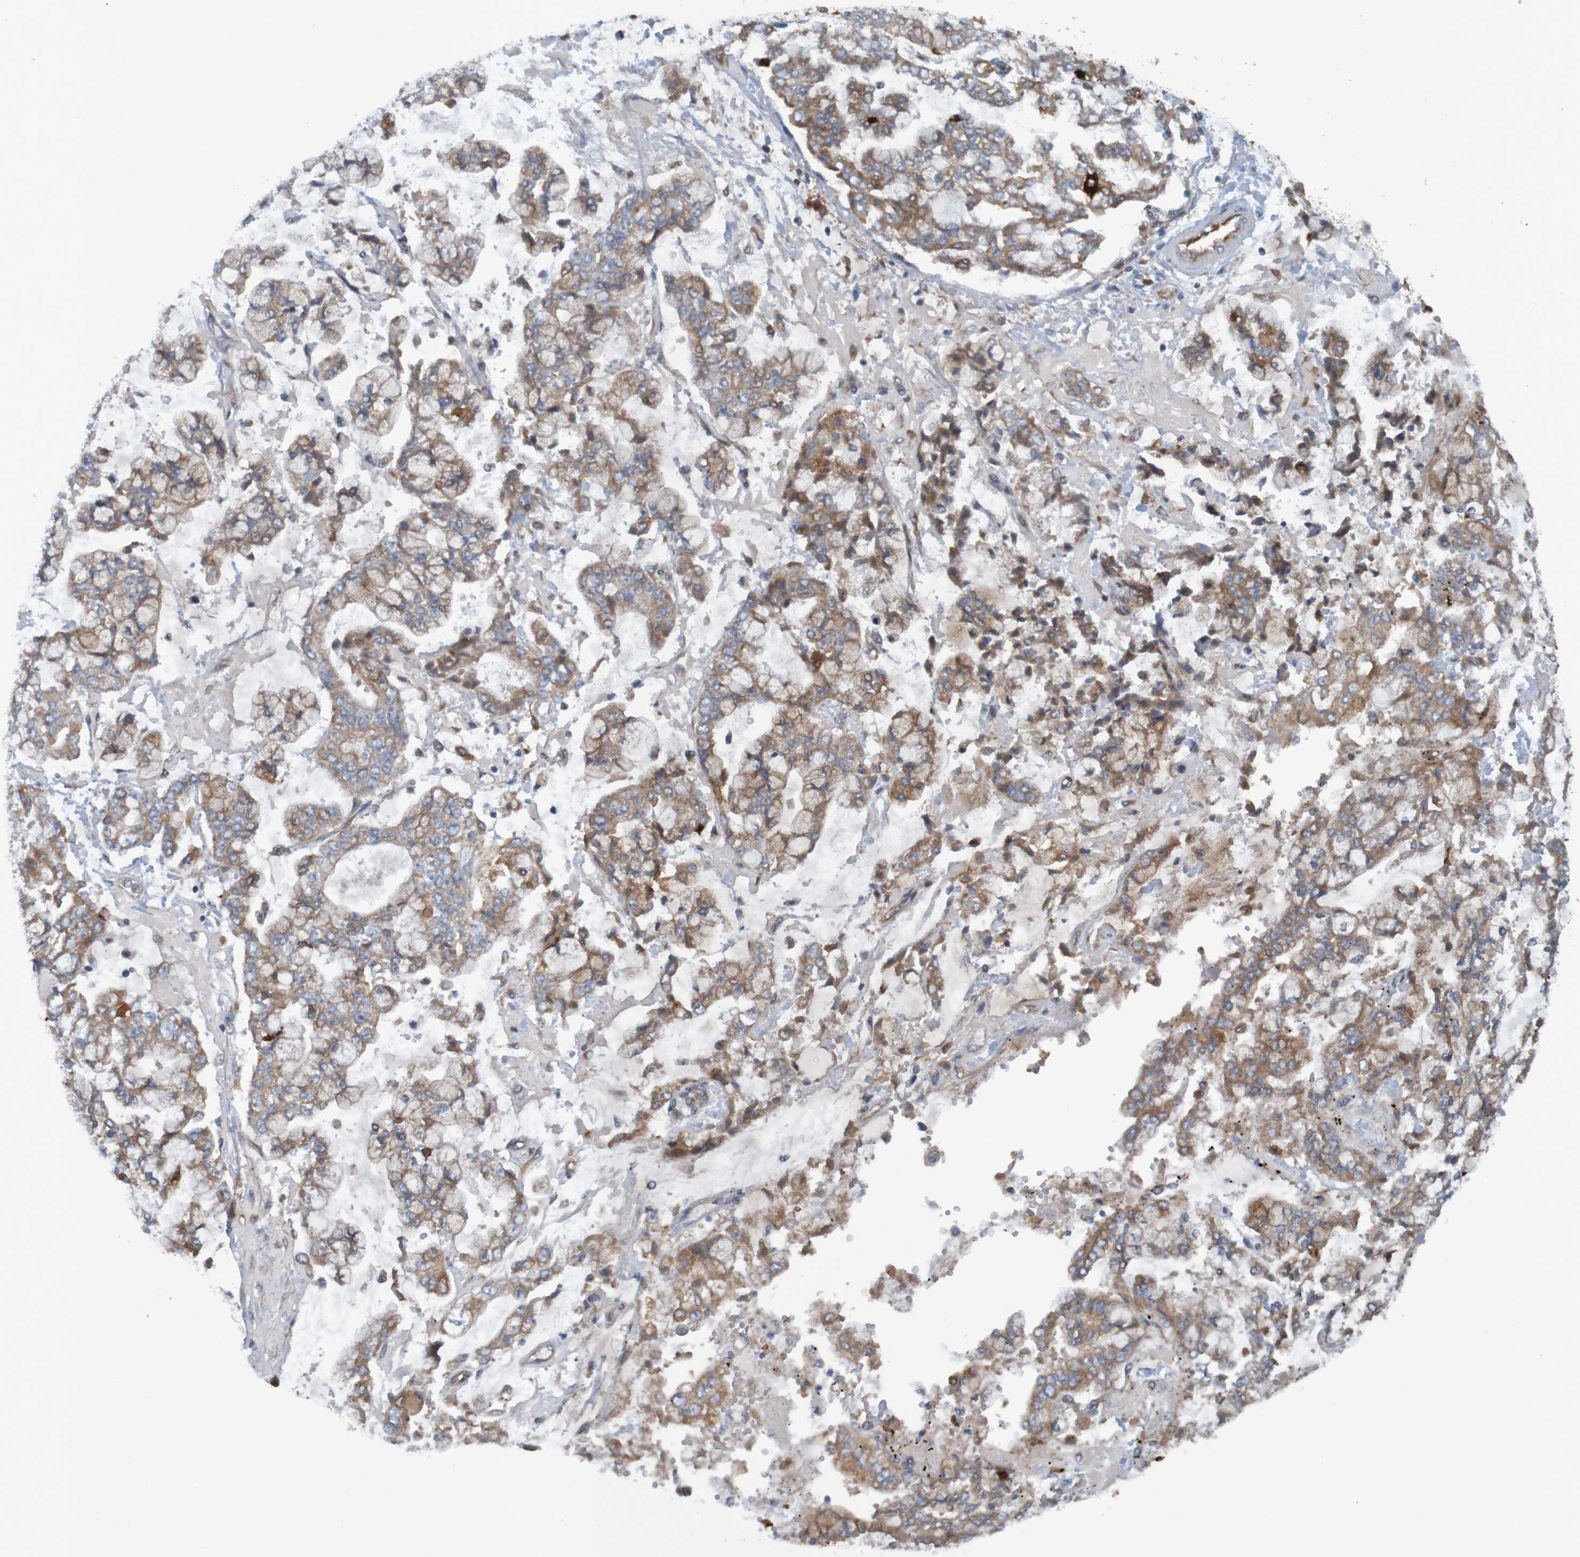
{"staining": {"intensity": "moderate", "quantity": ">75%", "location": "cytoplasmic/membranous"}, "tissue": "stomach cancer", "cell_type": "Tumor cells", "image_type": "cancer", "snomed": [{"axis": "morphology", "description": "Adenocarcinoma, NOS"}, {"axis": "topography", "description": "Stomach"}], "caption": "Immunohistochemical staining of human adenocarcinoma (stomach) displays medium levels of moderate cytoplasmic/membranous expression in approximately >75% of tumor cells.", "gene": "DNAJC4", "patient": {"sex": "male", "age": 76}}